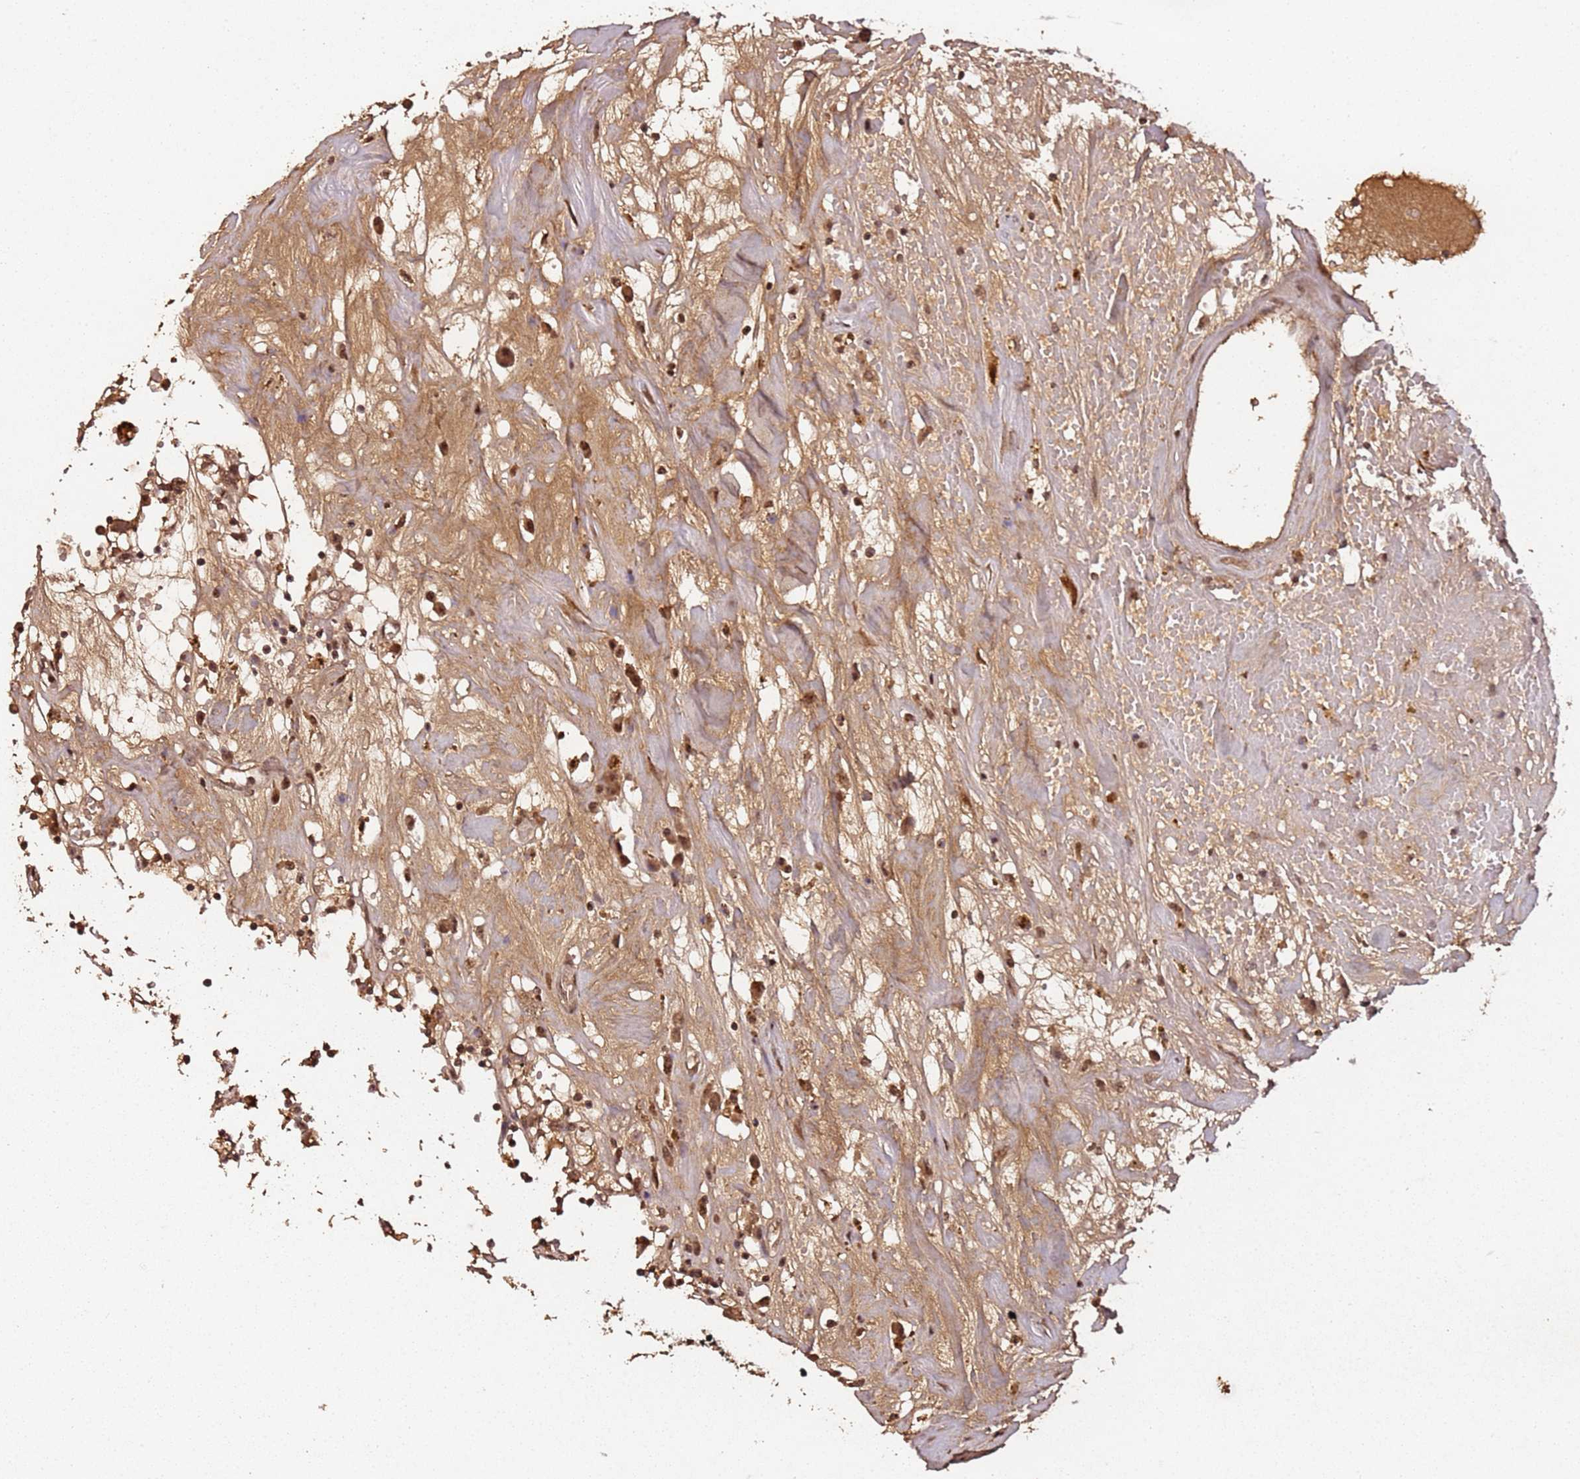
{"staining": {"intensity": "moderate", "quantity": ">75%", "location": "cytoplasmic/membranous,nuclear"}, "tissue": "renal cancer", "cell_type": "Tumor cells", "image_type": "cancer", "snomed": [{"axis": "morphology", "description": "Adenocarcinoma, NOS"}, {"axis": "topography", "description": "Kidney"}], "caption": "Immunohistochemistry (IHC) of human renal cancer (adenocarcinoma) demonstrates medium levels of moderate cytoplasmic/membranous and nuclear staining in about >75% of tumor cells.", "gene": "COL1A2", "patient": {"sex": "male", "age": 56}}